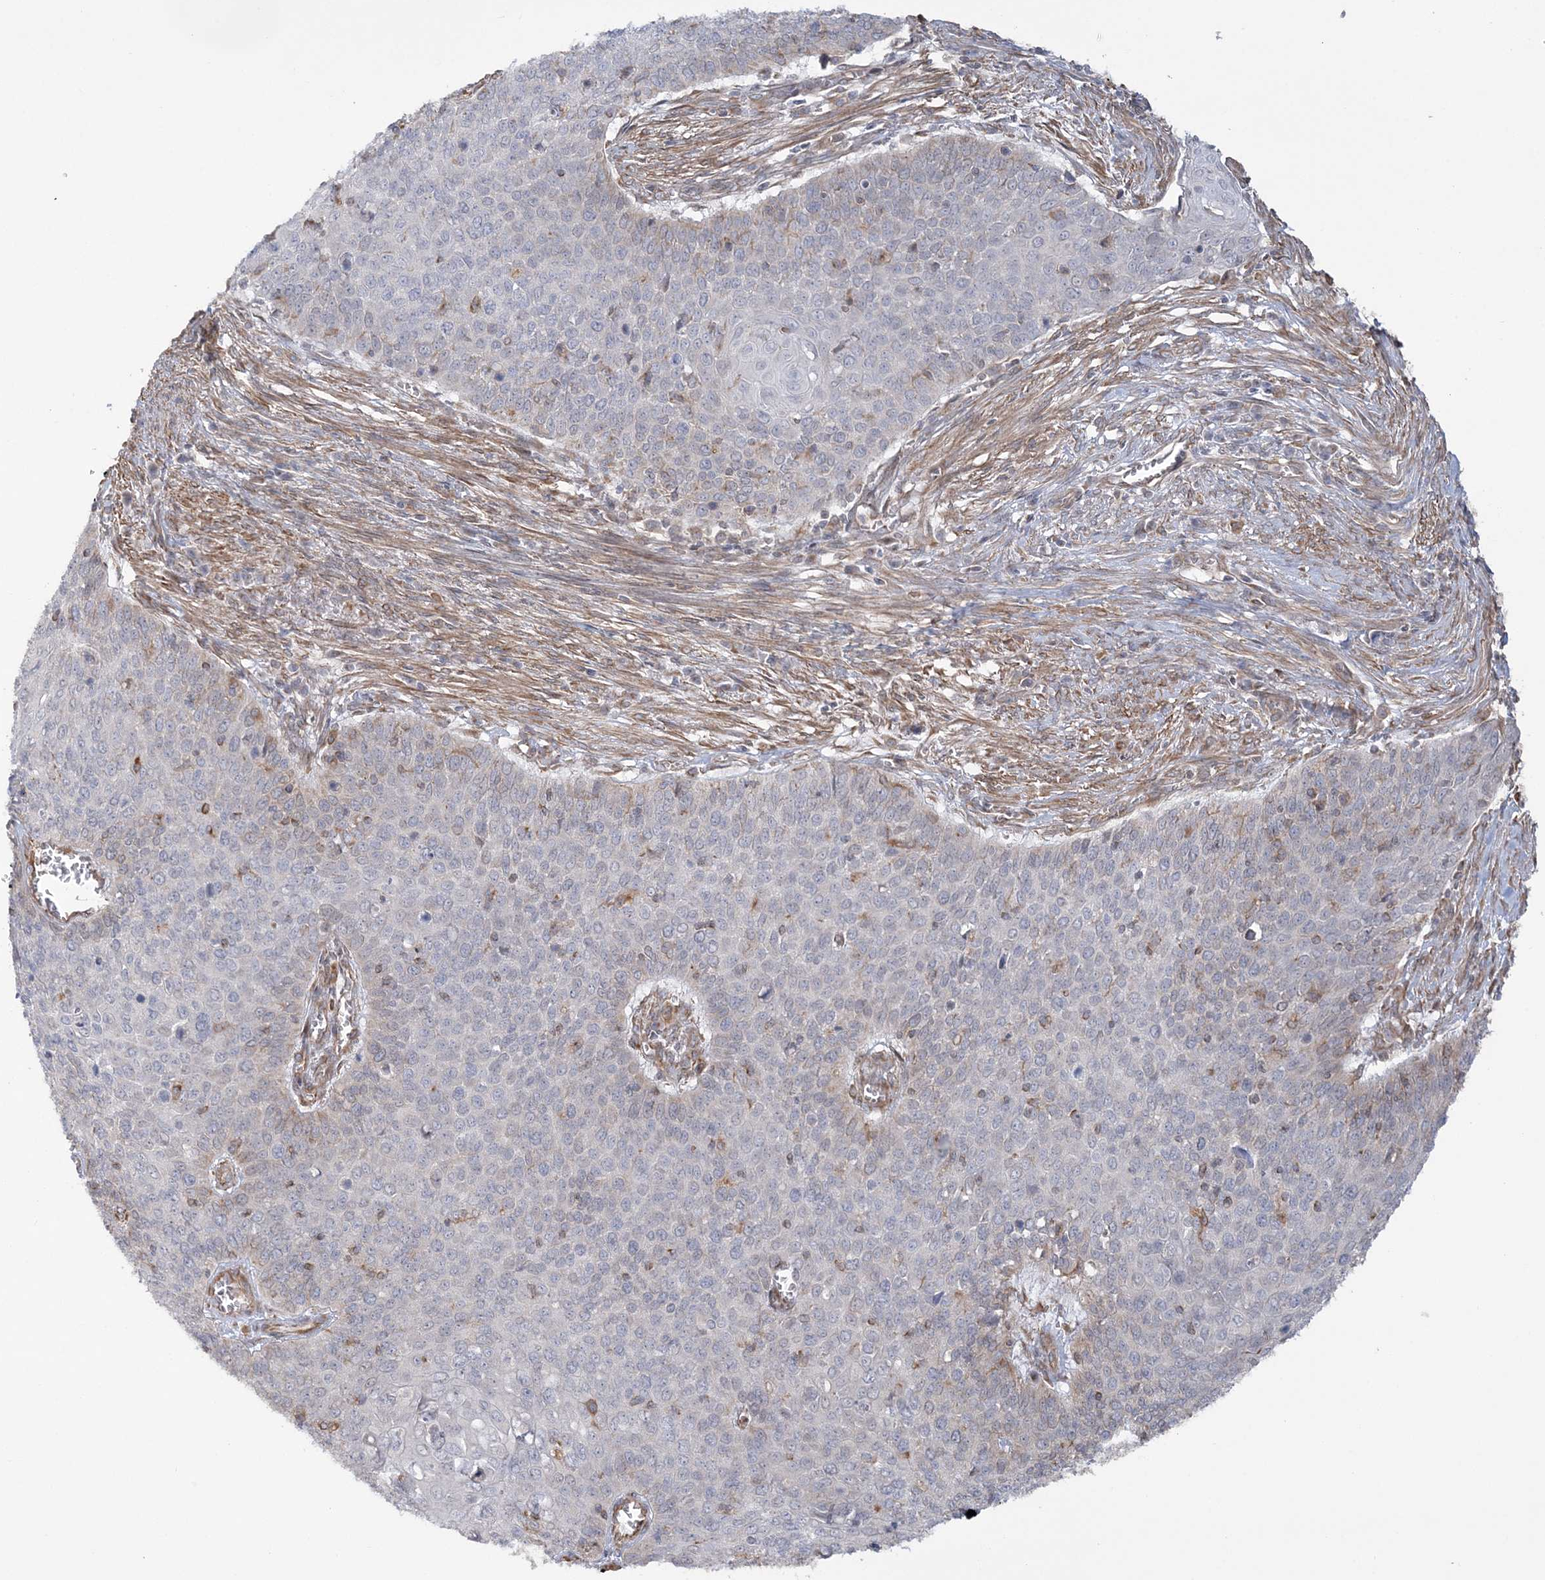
{"staining": {"intensity": "negative", "quantity": "none", "location": "none"}, "tissue": "cervical cancer", "cell_type": "Tumor cells", "image_type": "cancer", "snomed": [{"axis": "morphology", "description": "Squamous cell carcinoma, NOS"}, {"axis": "topography", "description": "Cervix"}], "caption": "Immunohistochemical staining of cervical cancer displays no significant staining in tumor cells.", "gene": "ZNF821", "patient": {"sex": "female", "age": 39}}